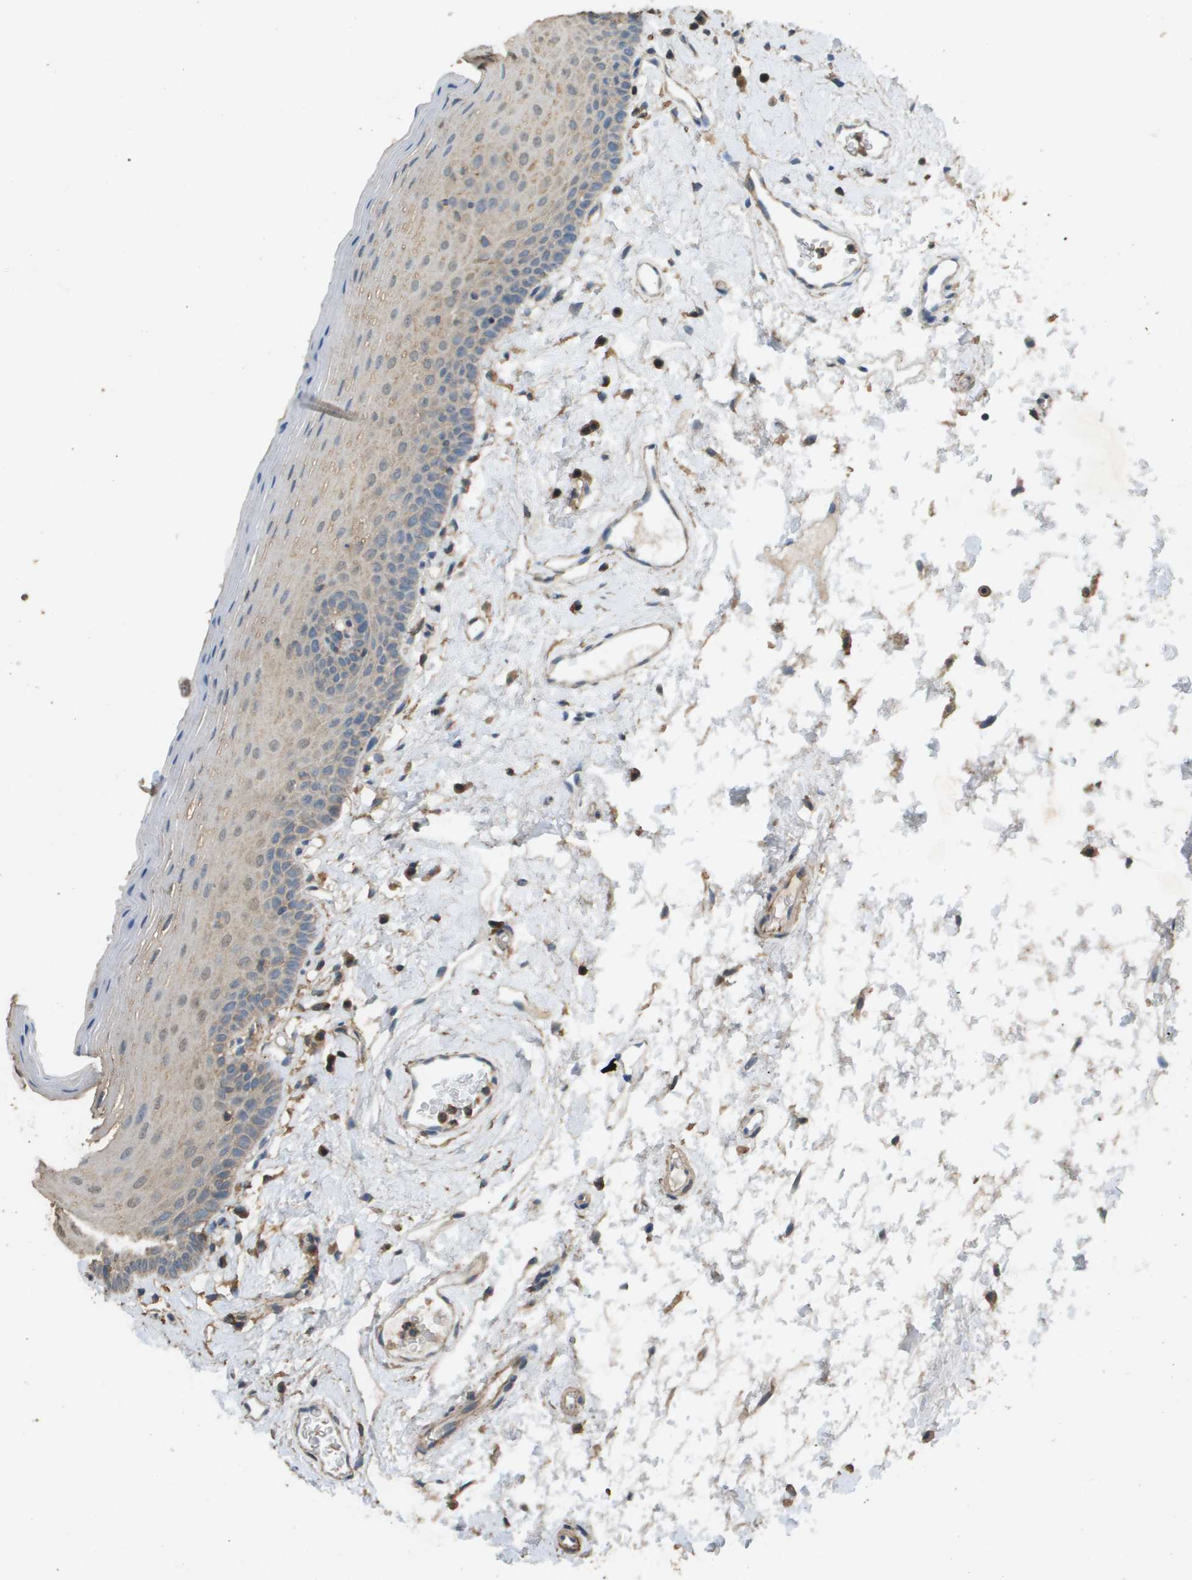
{"staining": {"intensity": "weak", "quantity": "<25%", "location": "cytoplasmic/membranous"}, "tissue": "oral mucosa", "cell_type": "Squamous epithelial cells", "image_type": "normal", "snomed": [{"axis": "morphology", "description": "Normal tissue, NOS"}, {"axis": "topography", "description": "Oral tissue"}], "caption": "Oral mucosa stained for a protein using IHC shows no staining squamous epithelial cells.", "gene": "MS4A7", "patient": {"sex": "male", "age": 66}}